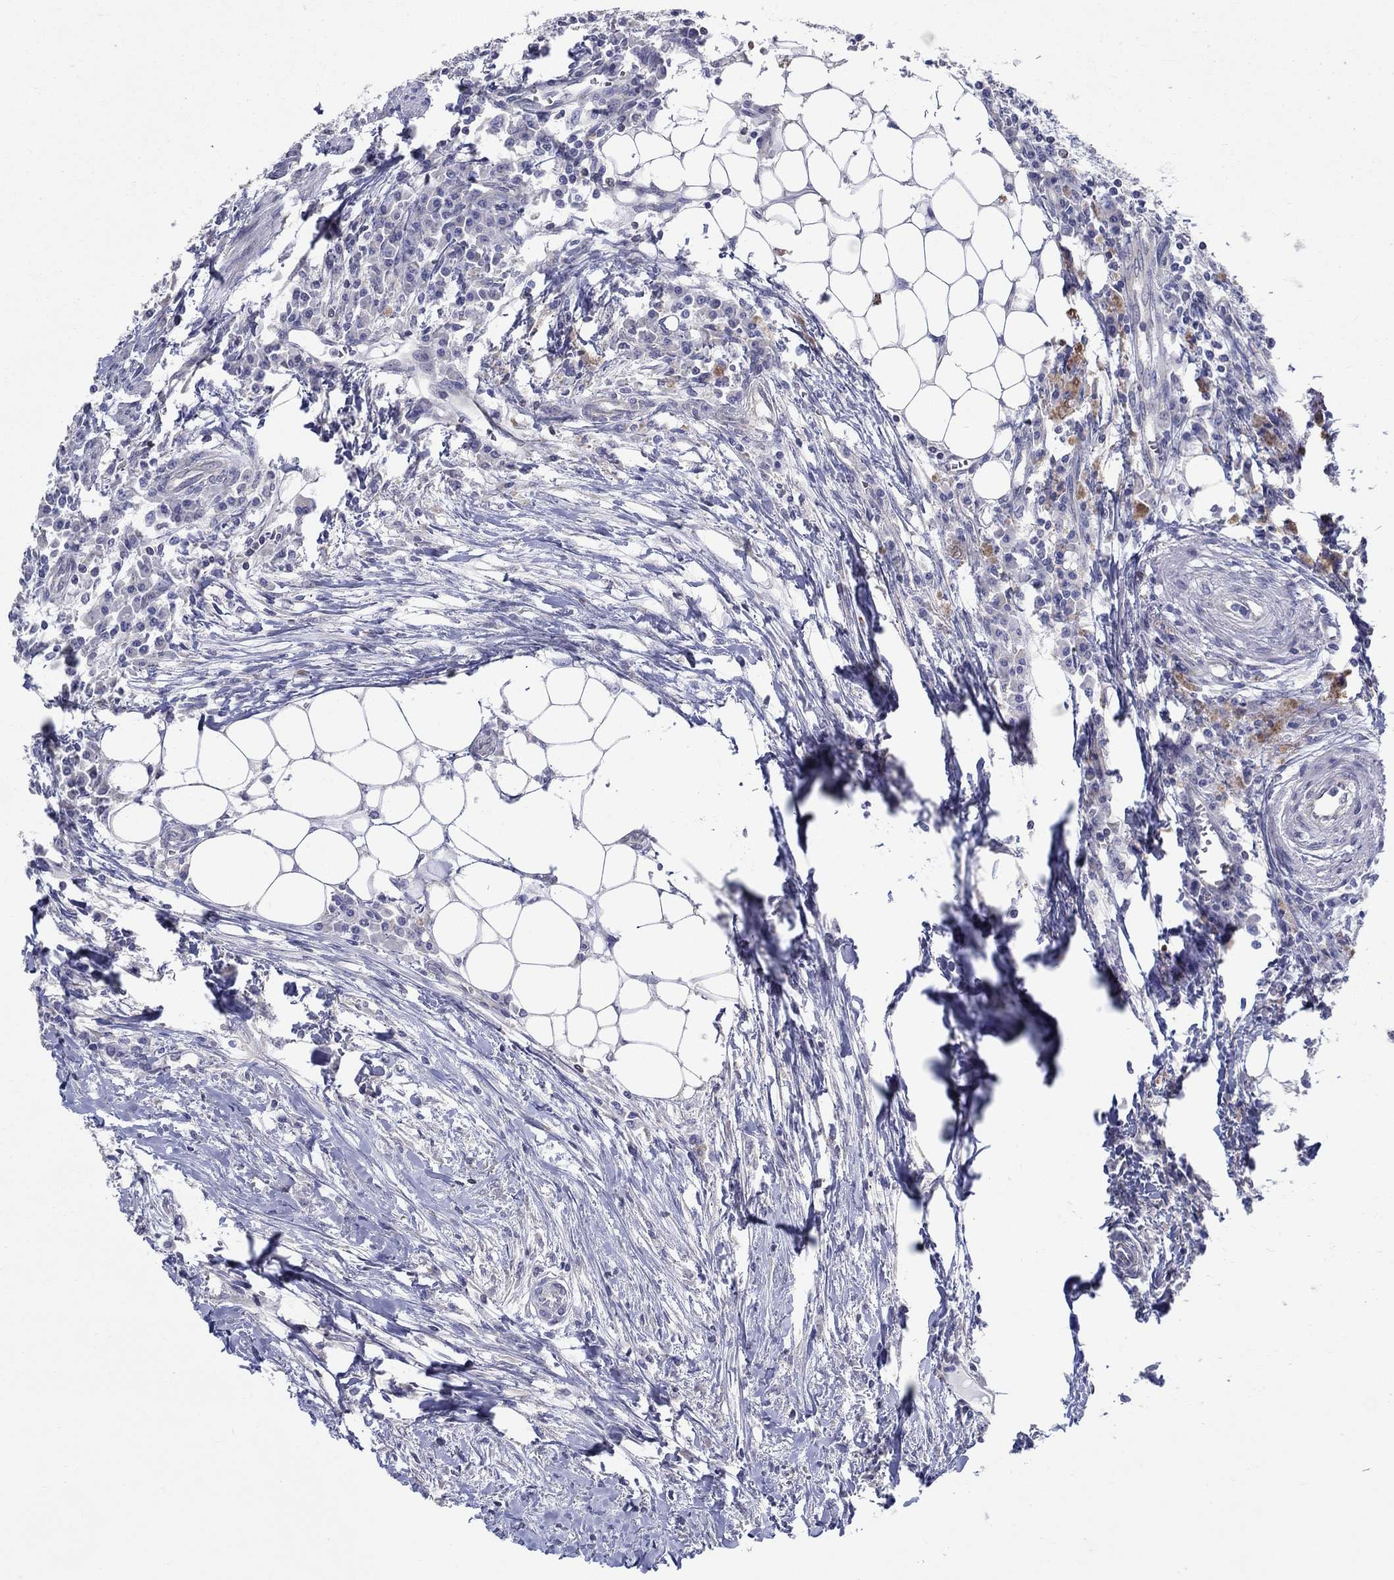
{"staining": {"intensity": "negative", "quantity": "none", "location": "none"}, "tissue": "colorectal cancer", "cell_type": "Tumor cells", "image_type": "cancer", "snomed": [{"axis": "morphology", "description": "Adenocarcinoma, NOS"}, {"axis": "topography", "description": "Colon"}], "caption": "A high-resolution histopathology image shows immunohistochemistry staining of colorectal cancer (adenocarcinoma), which reveals no significant expression in tumor cells.", "gene": "ERMP1", "patient": {"sex": "male", "age": 53}}